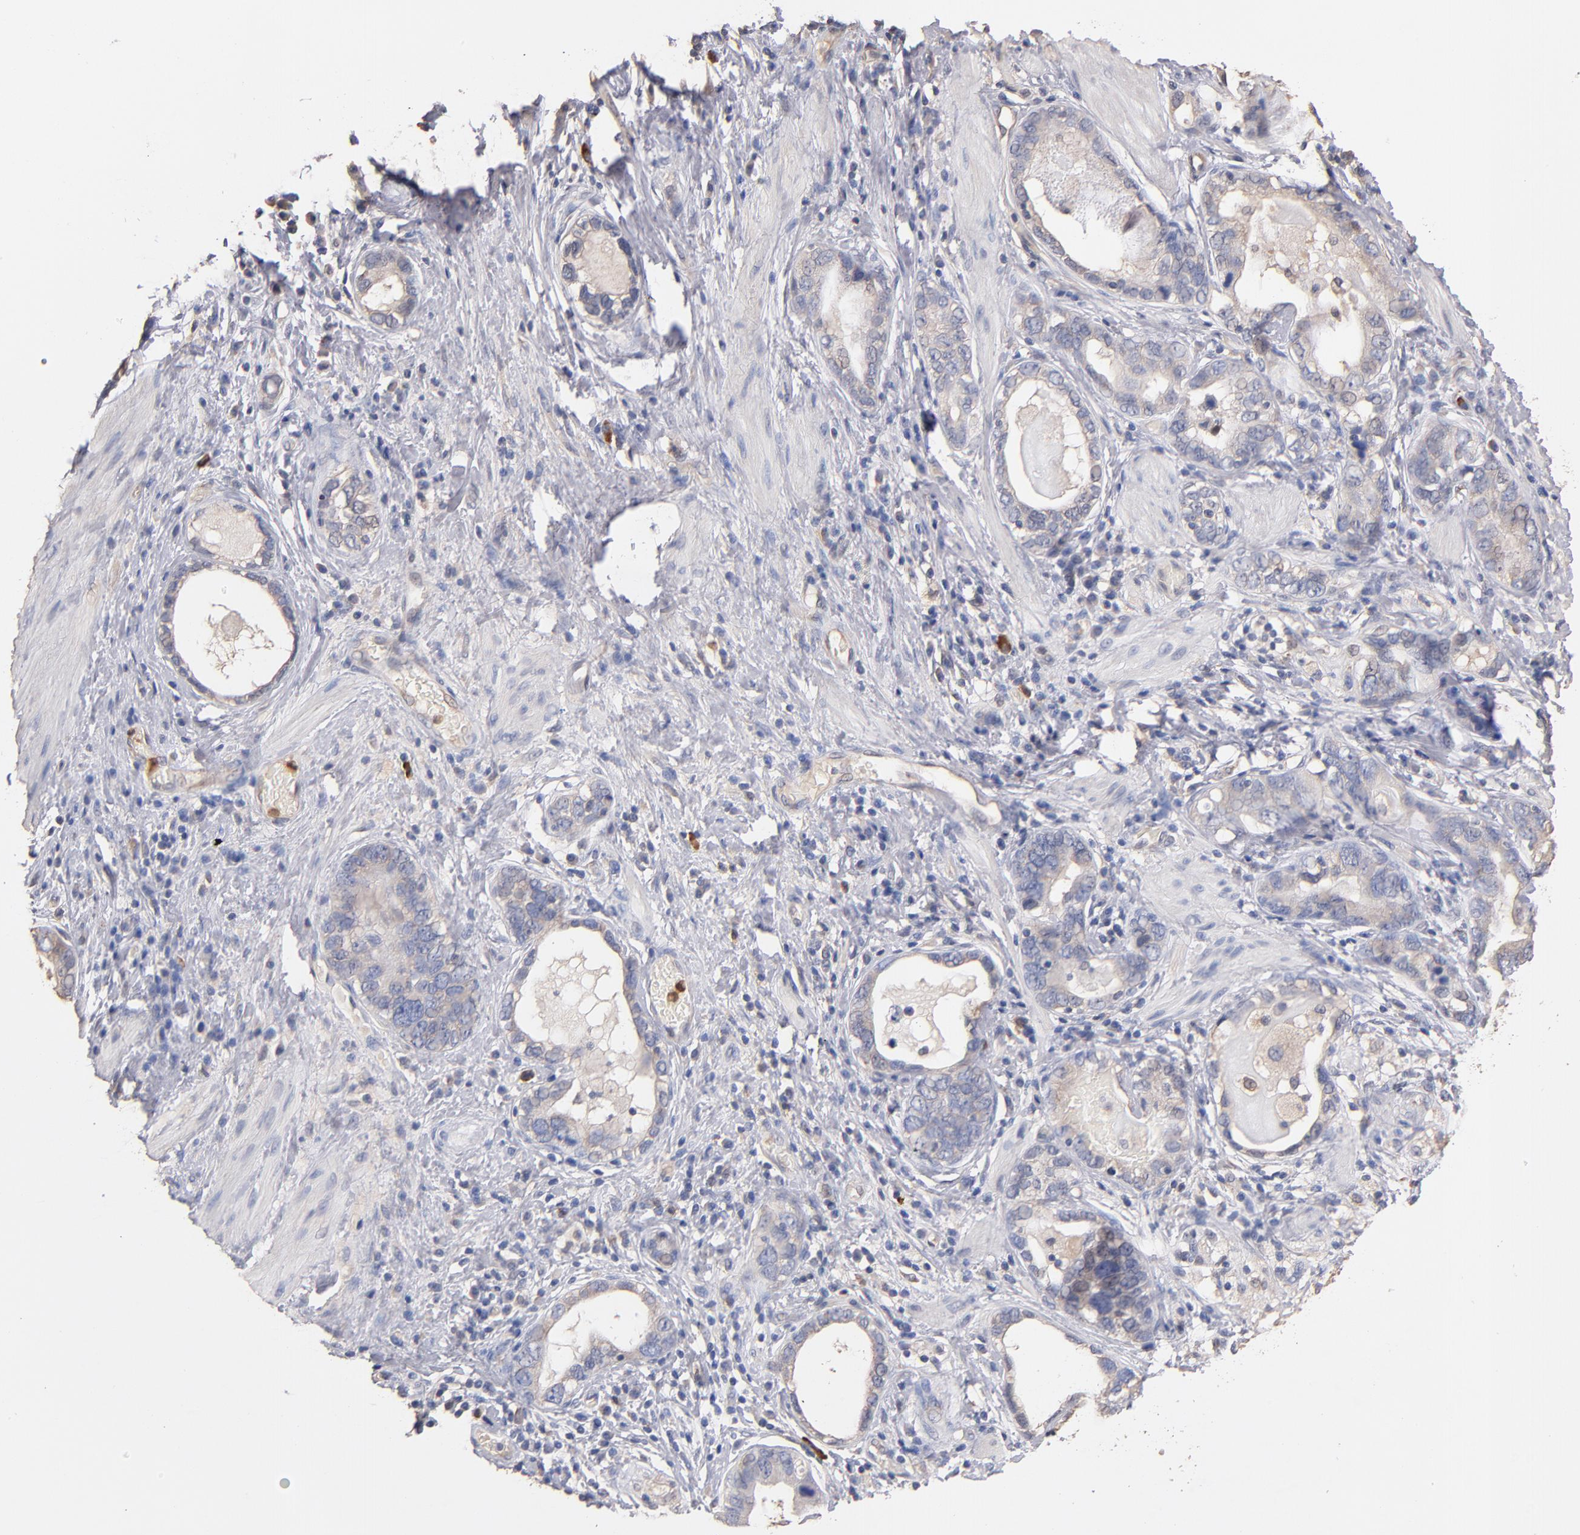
{"staining": {"intensity": "weak", "quantity": ">75%", "location": "cytoplasmic/membranous"}, "tissue": "stomach cancer", "cell_type": "Tumor cells", "image_type": "cancer", "snomed": [{"axis": "morphology", "description": "Adenocarcinoma, NOS"}, {"axis": "topography", "description": "Stomach, lower"}], "caption": "High-magnification brightfield microscopy of stomach cancer (adenocarcinoma) stained with DAB (brown) and counterstained with hematoxylin (blue). tumor cells exhibit weak cytoplasmic/membranous expression is appreciated in approximately>75% of cells. The staining is performed using DAB (3,3'-diaminobenzidine) brown chromogen to label protein expression. The nuclei are counter-stained blue using hematoxylin.", "gene": "RO60", "patient": {"sex": "female", "age": 93}}